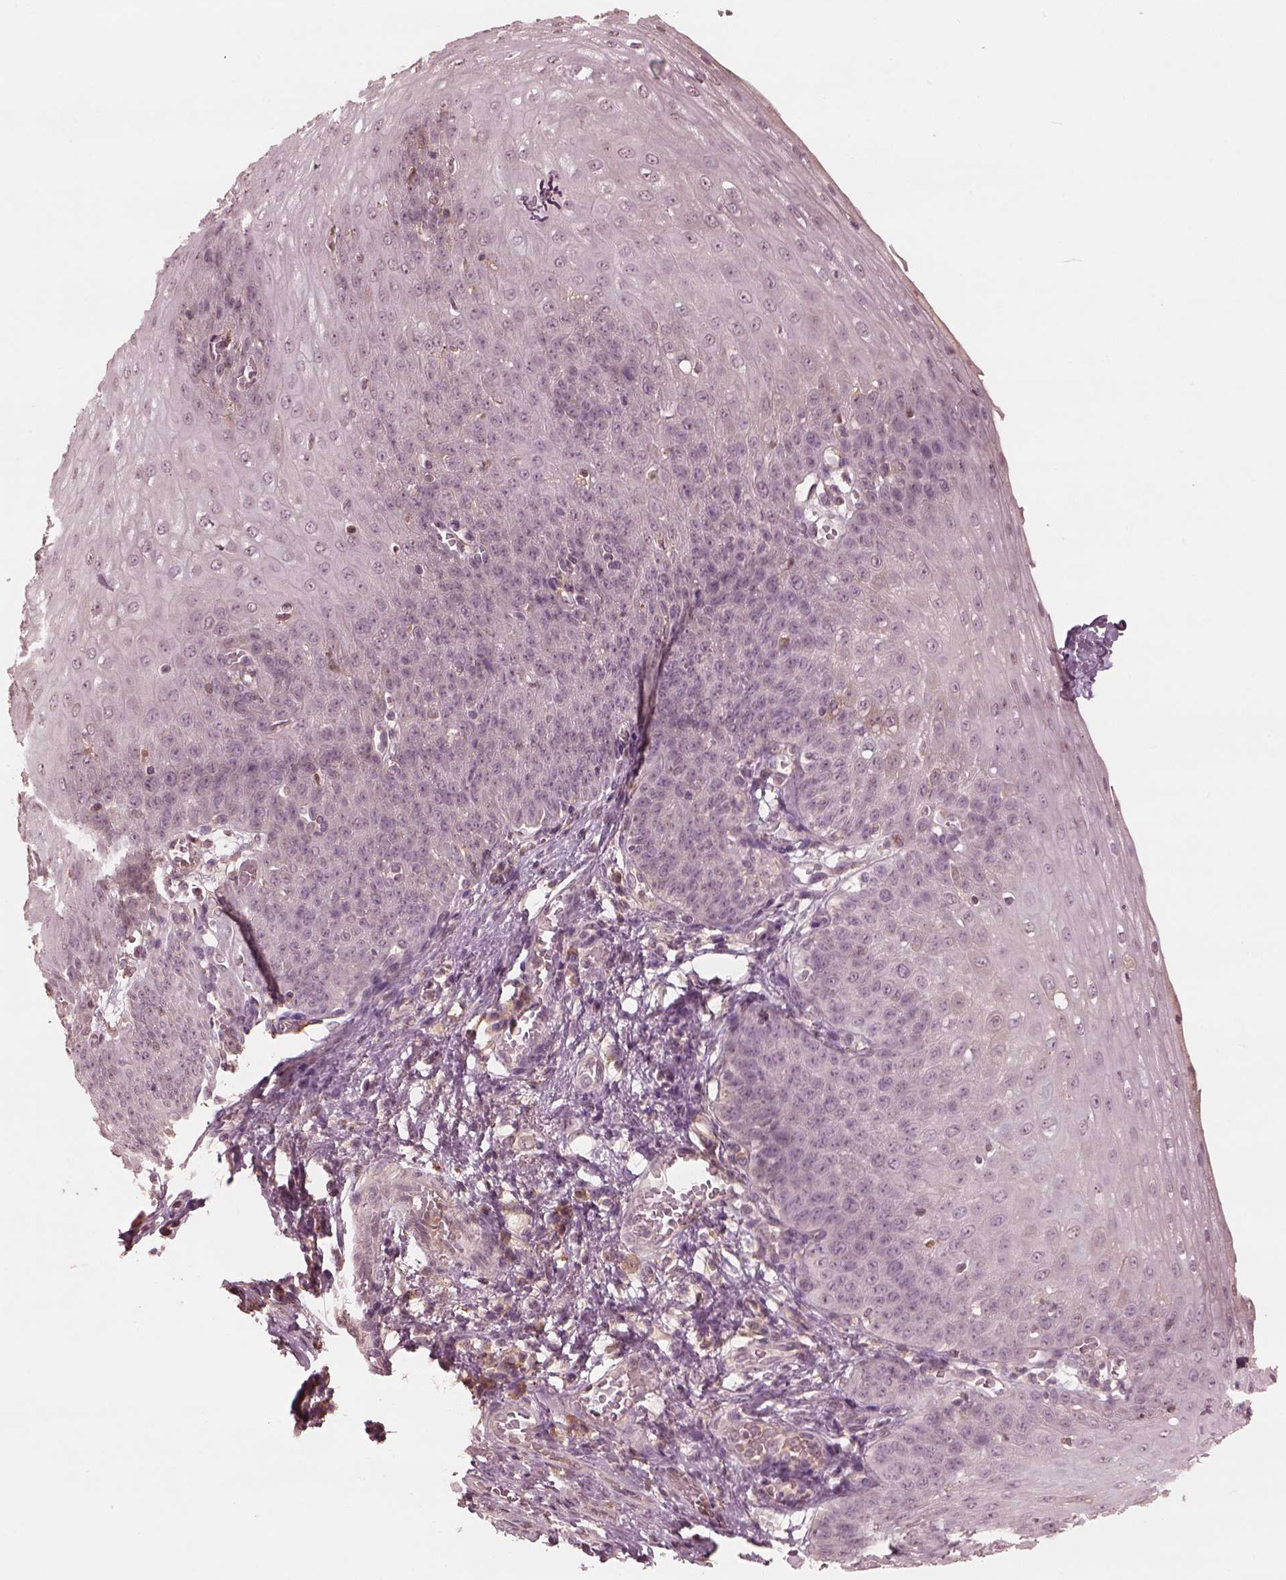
{"staining": {"intensity": "negative", "quantity": "none", "location": "none"}, "tissue": "esophagus", "cell_type": "Squamous epithelial cells", "image_type": "normal", "snomed": [{"axis": "morphology", "description": "Normal tissue, NOS"}, {"axis": "topography", "description": "Esophagus"}], "caption": "This is an immunohistochemistry (IHC) micrograph of unremarkable human esophagus. There is no positivity in squamous epithelial cells.", "gene": "CALR3", "patient": {"sex": "male", "age": 71}}